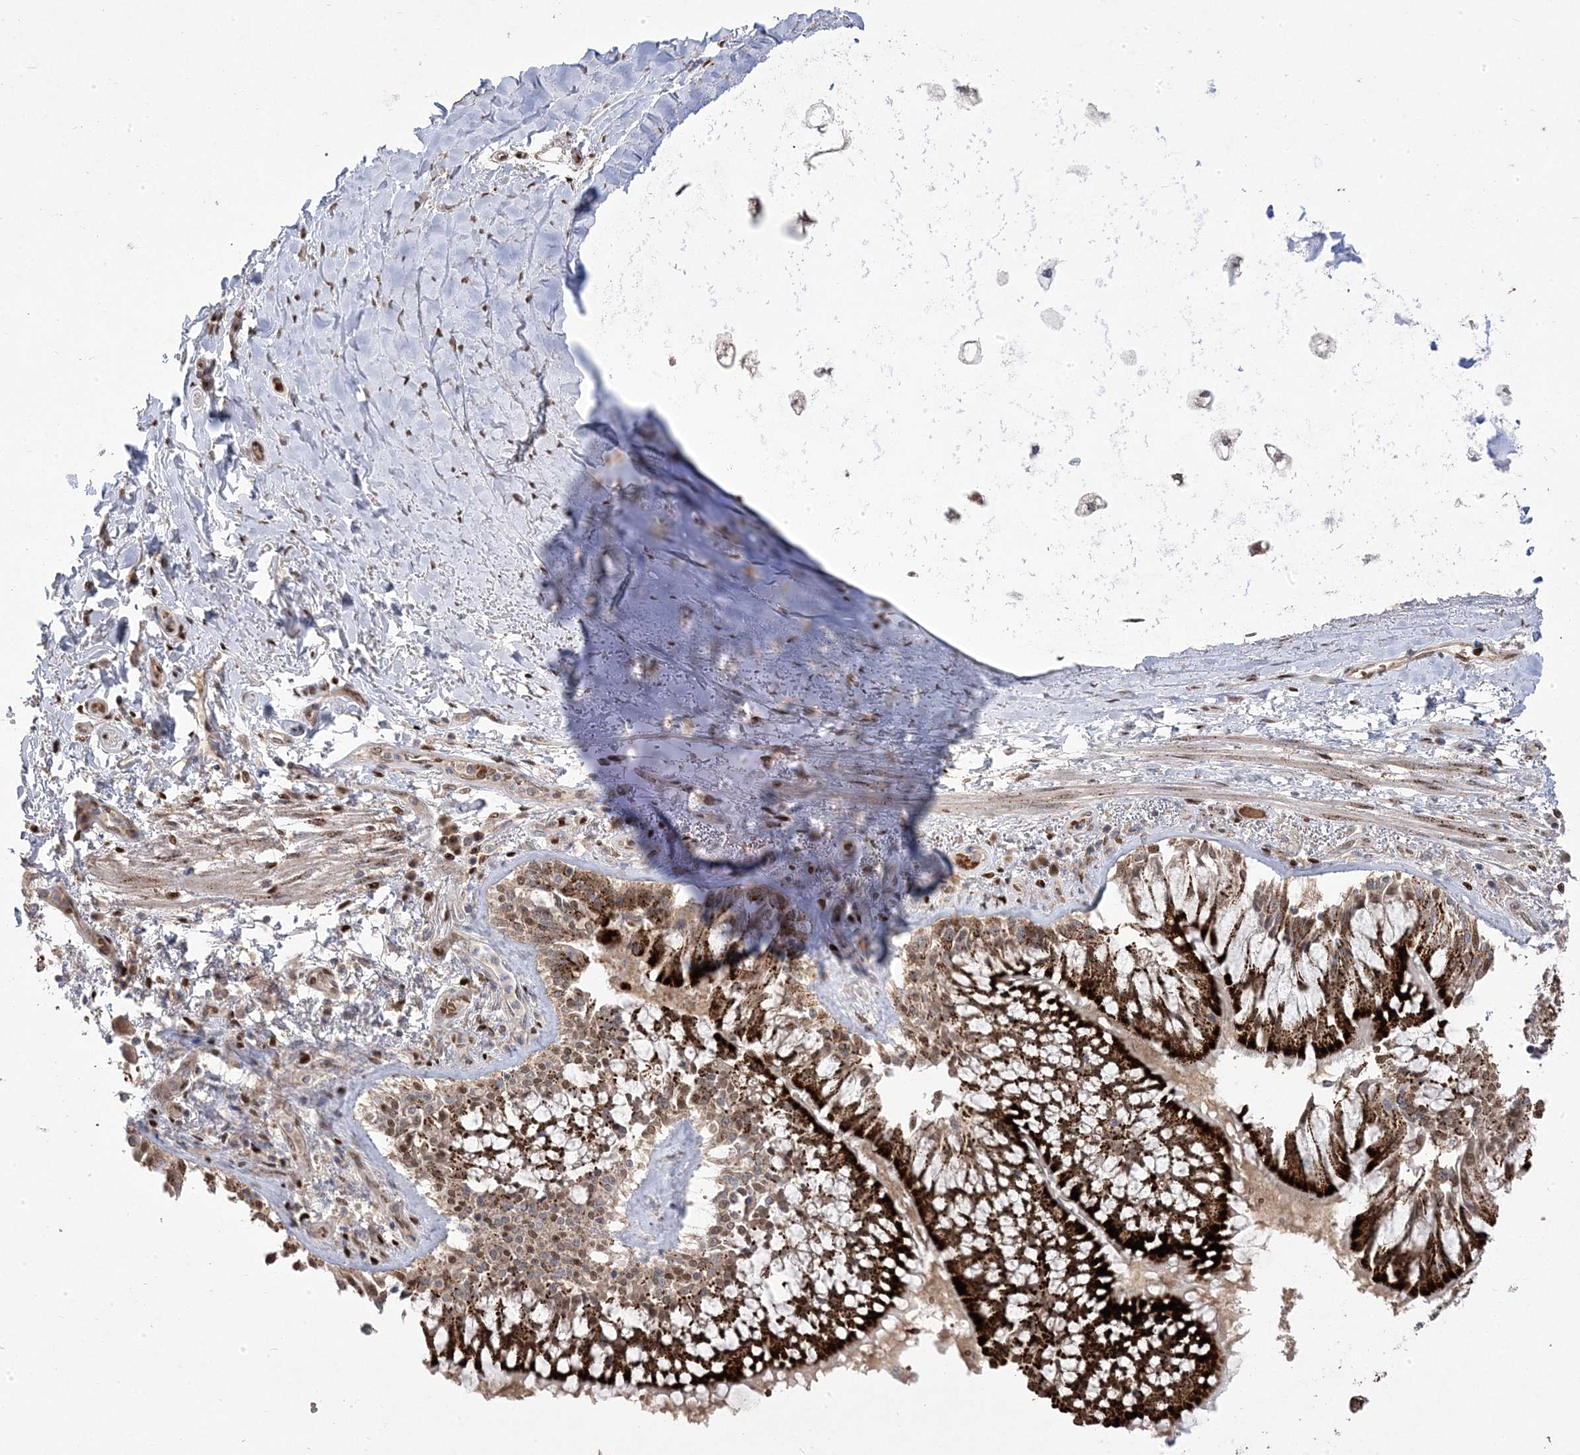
{"staining": {"intensity": "moderate", "quantity": "25%-75%", "location": "cytoplasmic/membranous,nuclear"}, "tissue": "adipose tissue", "cell_type": "Adipocytes", "image_type": "normal", "snomed": [{"axis": "morphology", "description": "Normal tissue, NOS"}, {"axis": "topography", "description": "Cartilage tissue"}, {"axis": "topography", "description": "Bronchus"}, {"axis": "topography", "description": "Lung"}, {"axis": "topography", "description": "Peripheral nerve tissue"}], "caption": "Brown immunohistochemical staining in normal adipose tissue displays moderate cytoplasmic/membranous,nuclear expression in approximately 25%-75% of adipocytes. (DAB (3,3'-diaminobenzidine) IHC with brightfield microscopy, high magnification).", "gene": "PPOX", "patient": {"sex": "female", "age": 49}}